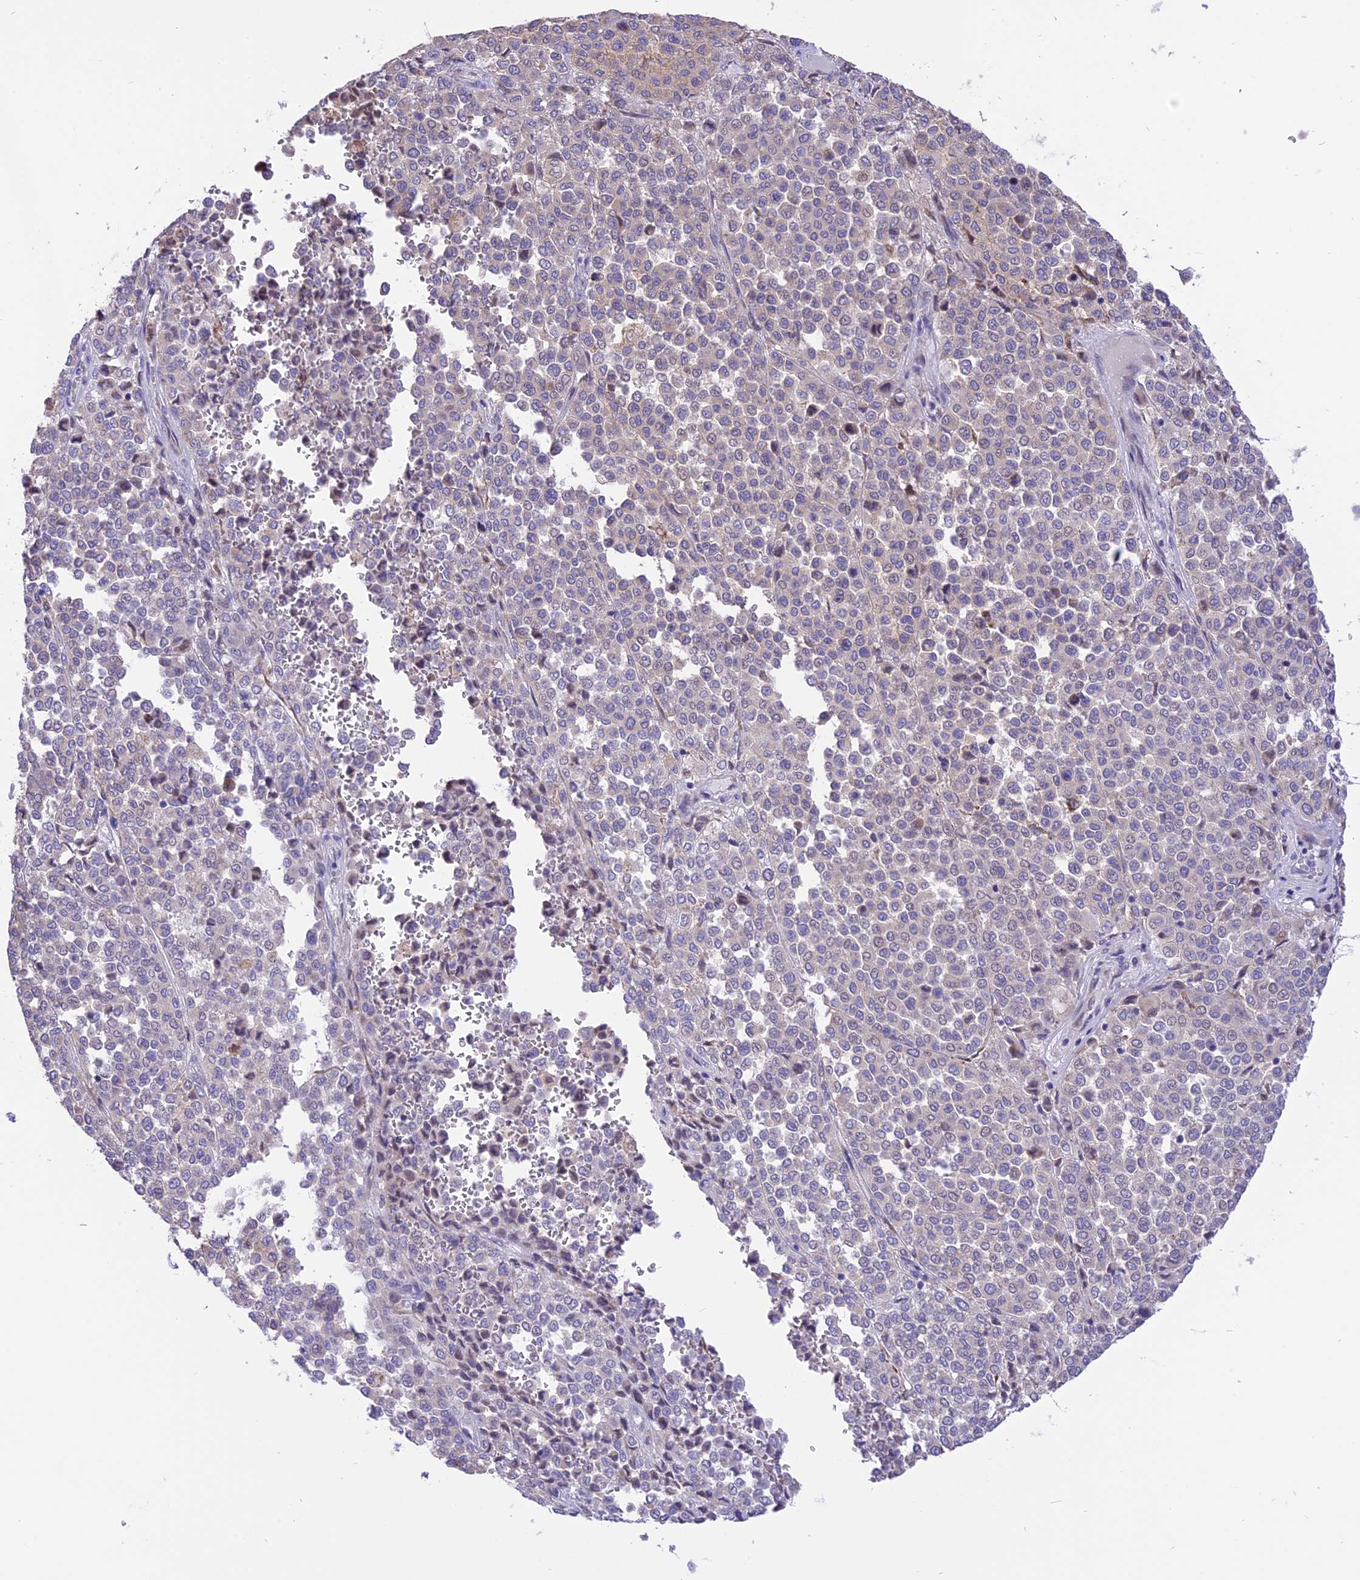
{"staining": {"intensity": "negative", "quantity": "none", "location": "none"}, "tissue": "melanoma", "cell_type": "Tumor cells", "image_type": "cancer", "snomed": [{"axis": "morphology", "description": "Malignant melanoma, Metastatic site"}, {"axis": "topography", "description": "Pancreas"}], "caption": "An image of human malignant melanoma (metastatic site) is negative for staining in tumor cells.", "gene": "ARMCX6", "patient": {"sex": "female", "age": 30}}